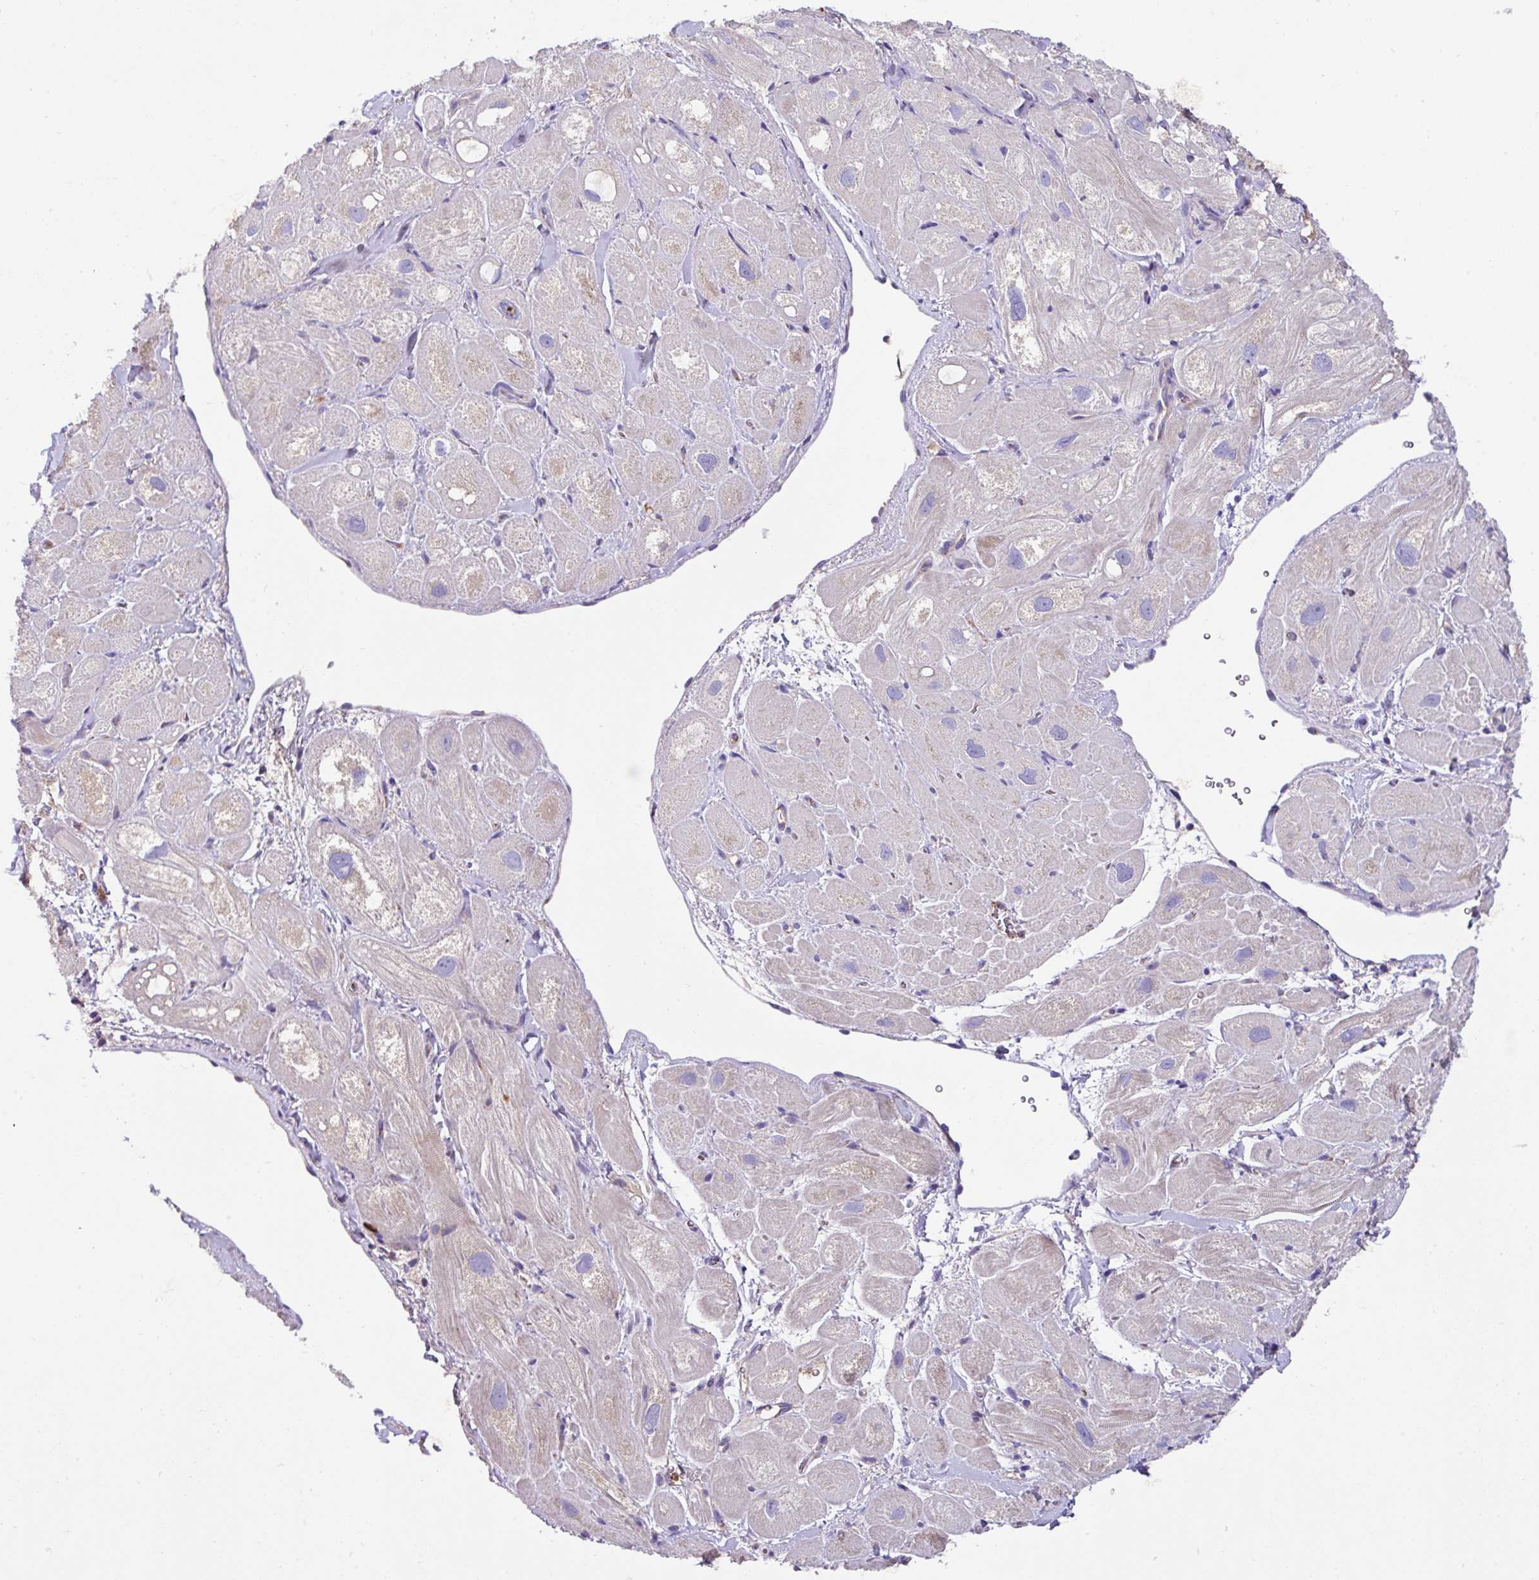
{"staining": {"intensity": "weak", "quantity": "25%-75%", "location": "cytoplasmic/membranous"}, "tissue": "heart muscle", "cell_type": "Cardiomyocytes", "image_type": "normal", "snomed": [{"axis": "morphology", "description": "Normal tissue, NOS"}, {"axis": "topography", "description": "Heart"}], "caption": "DAB (3,3'-diaminobenzidine) immunohistochemical staining of normal human heart muscle reveals weak cytoplasmic/membranous protein positivity in about 25%-75% of cardiomyocytes.", "gene": "CRISP3", "patient": {"sex": "male", "age": 49}}